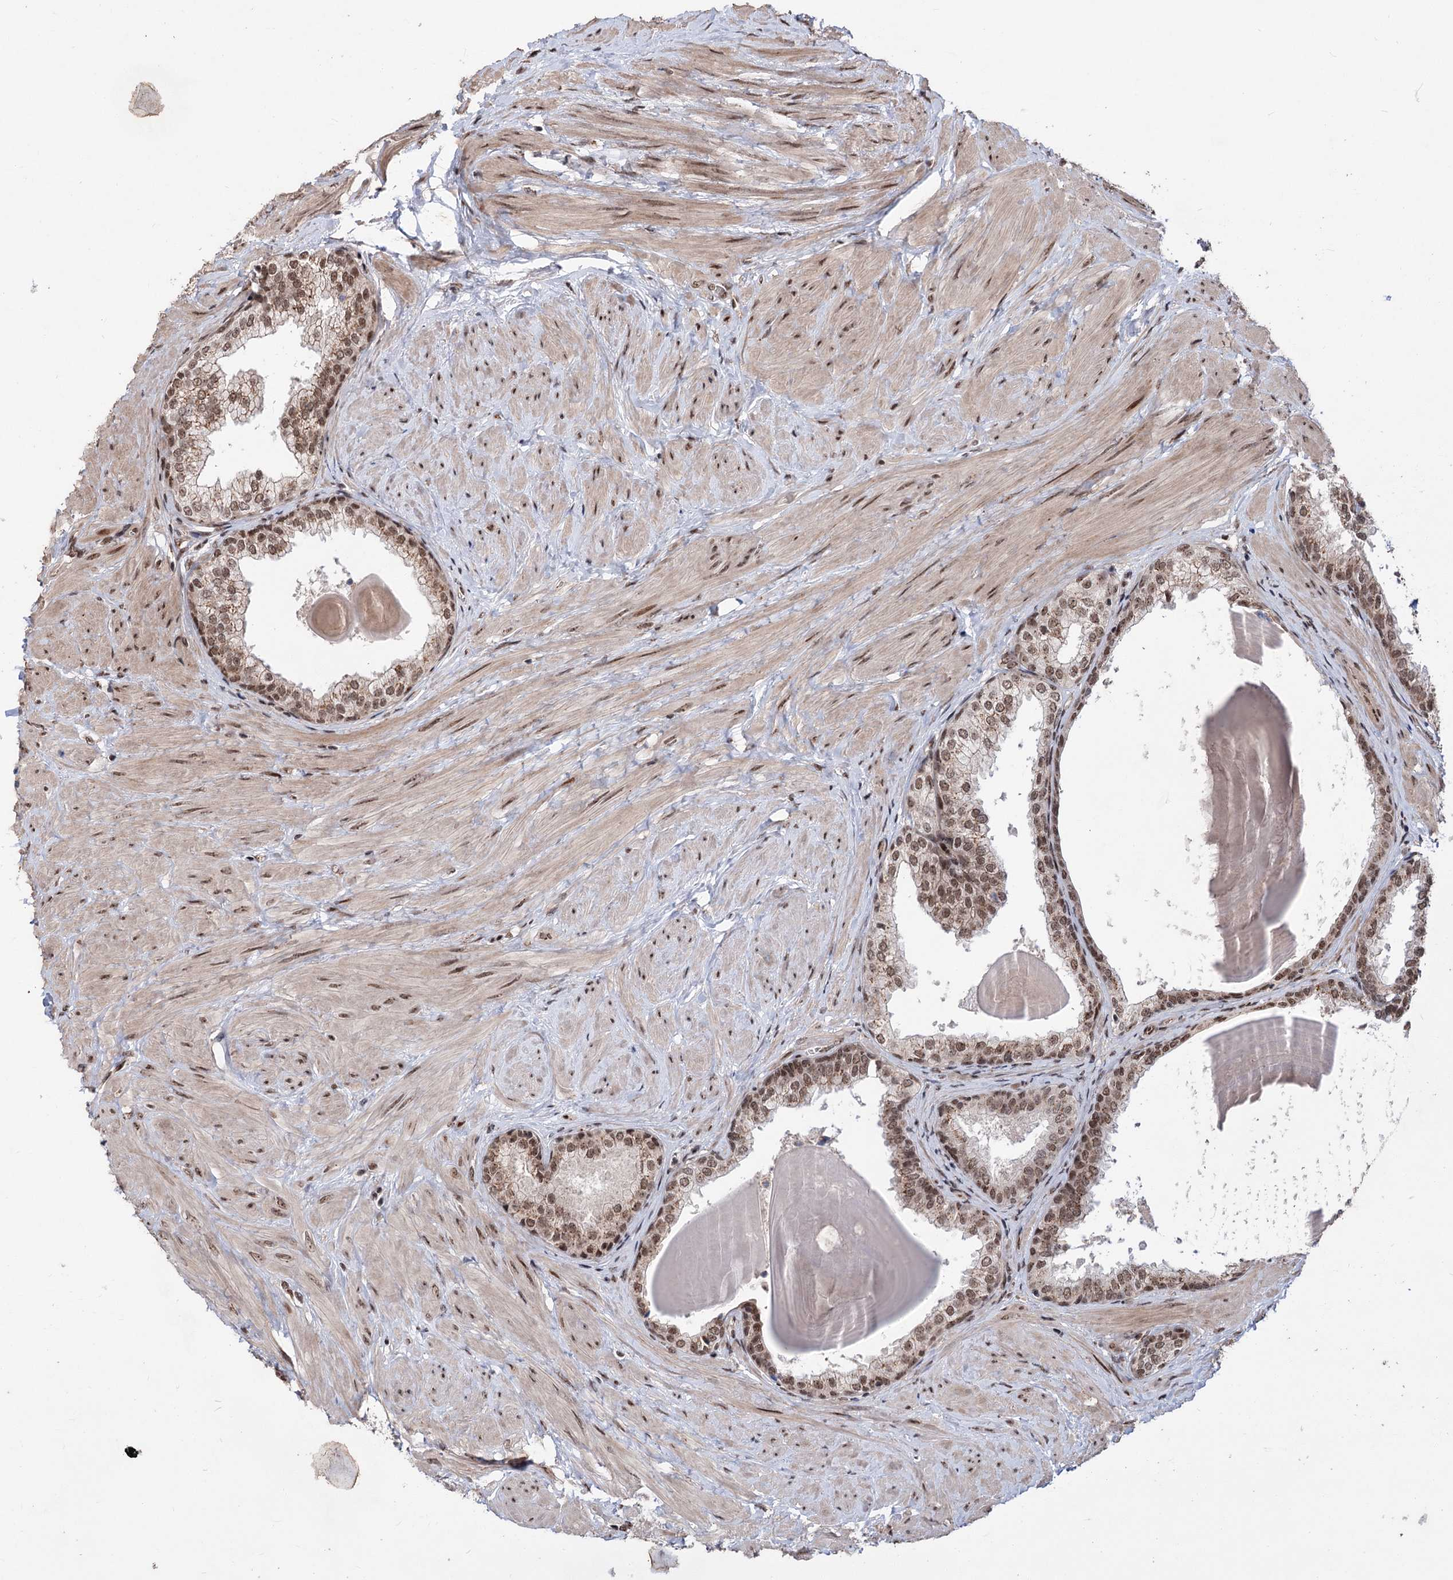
{"staining": {"intensity": "moderate", "quantity": ">75%", "location": "cytoplasmic/membranous,nuclear"}, "tissue": "prostate", "cell_type": "Glandular cells", "image_type": "normal", "snomed": [{"axis": "morphology", "description": "Normal tissue, NOS"}, {"axis": "topography", "description": "Prostate"}], "caption": "Normal prostate shows moderate cytoplasmic/membranous,nuclear expression in approximately >75% of glandular cells, visualized by immunohistochemistry. The protein is shown in brown color, while the nuclei are stained blue.", "gene": "MAML1", "patient": {"sex": "male", "age": 48}}